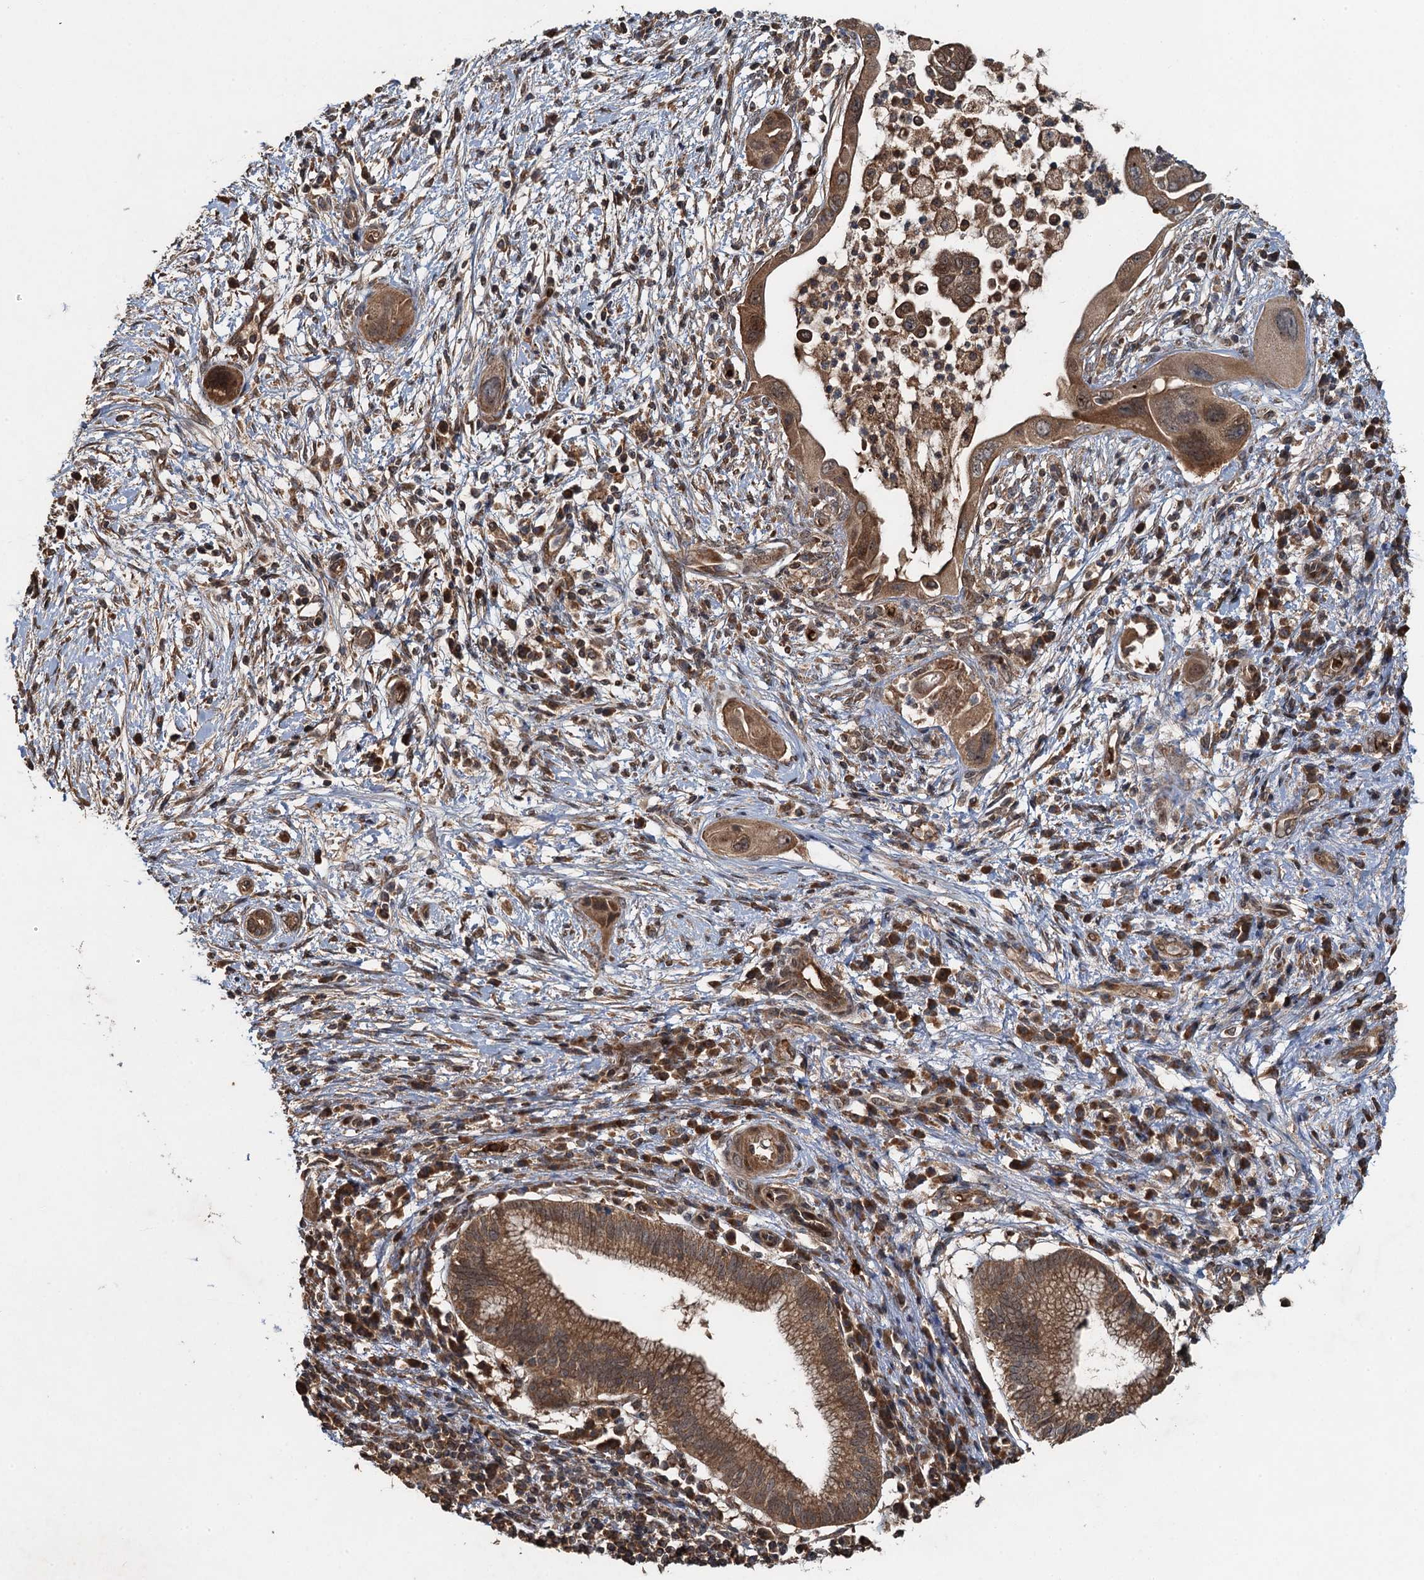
{"staining": {"intensity": "moderate", "quantity": ">75%", "location": "cytoplasmic/membranous,nuclear"}, "tissue": "pancreatic cancer", "cell_type": "Tumor cells", "image_type": "cancer", "snomed": [{"axis": "morphology", "description": "Adenocarcinoma, NOS"}, {"axis": "topography", "description": "Pancreas"}], "caption": "This photomicrograph displays IHC staining of pancreatic adenocarcinoma, with medium moderate cytoplasmic/membranous and nuclear staining in approximately >75% of tumor cells.", "gene": "SNX32", "patient": {"sex": "male", "age": 68}}